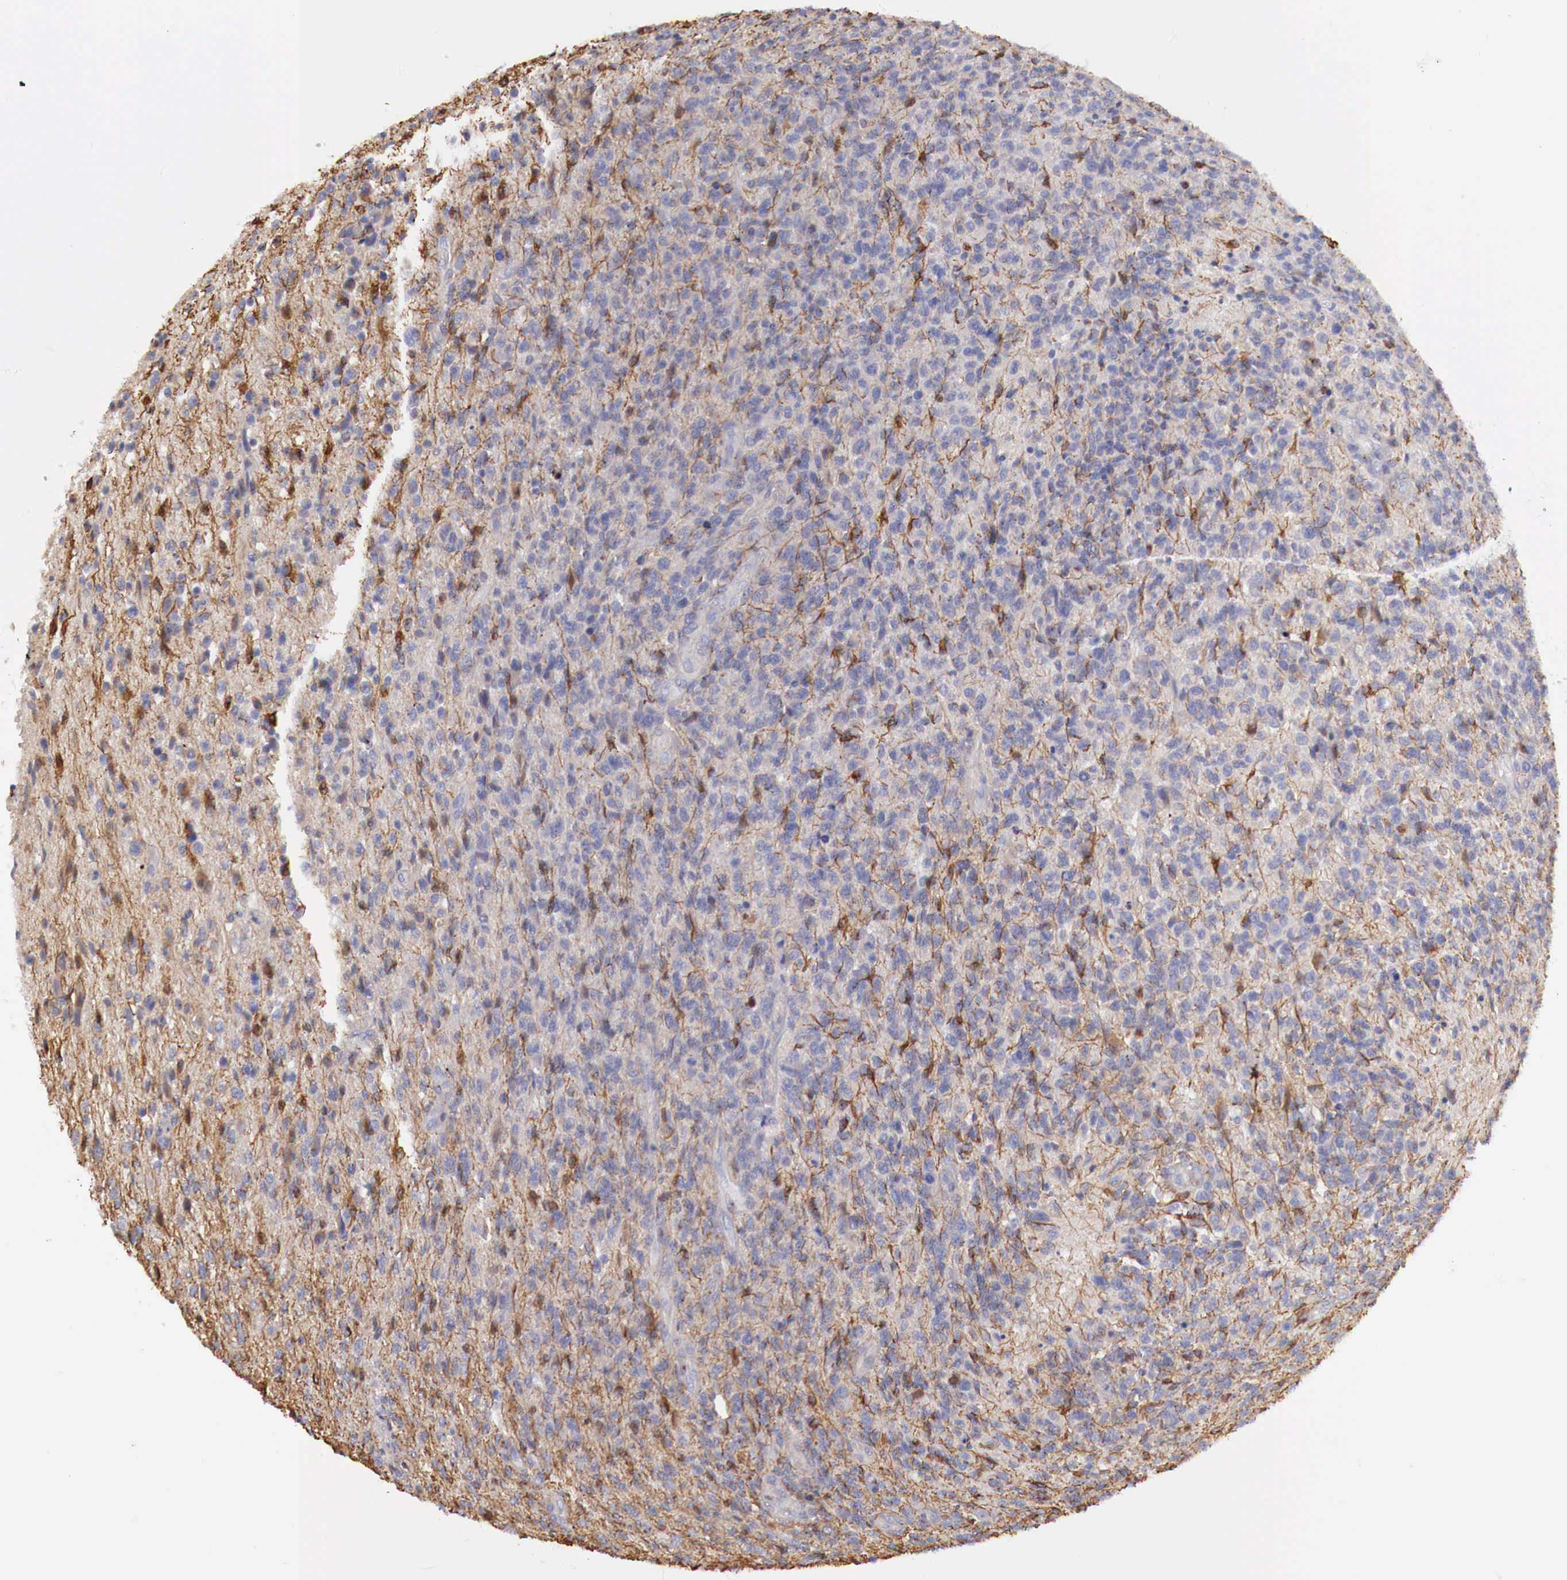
{"staining": {"intensity": "weak", "quantity": "<25%", "location": "cytoplasmic/membranous"}, "tissue": "glioma", "cell_type": "Tumor cells", "image_type": "cancer", "snomed": [{"axis": "morphology", "description": "Glioma, malignant, High grade"}, {"axis": "topography", "description": "Brain"}], "caption": "This is an immunohistochemistry (IHC) histopathology image of glioma. There is no positivity in tumor cells.", "gene": "KLHDC7B", "patient": {"sex": "male", "age": 36}}